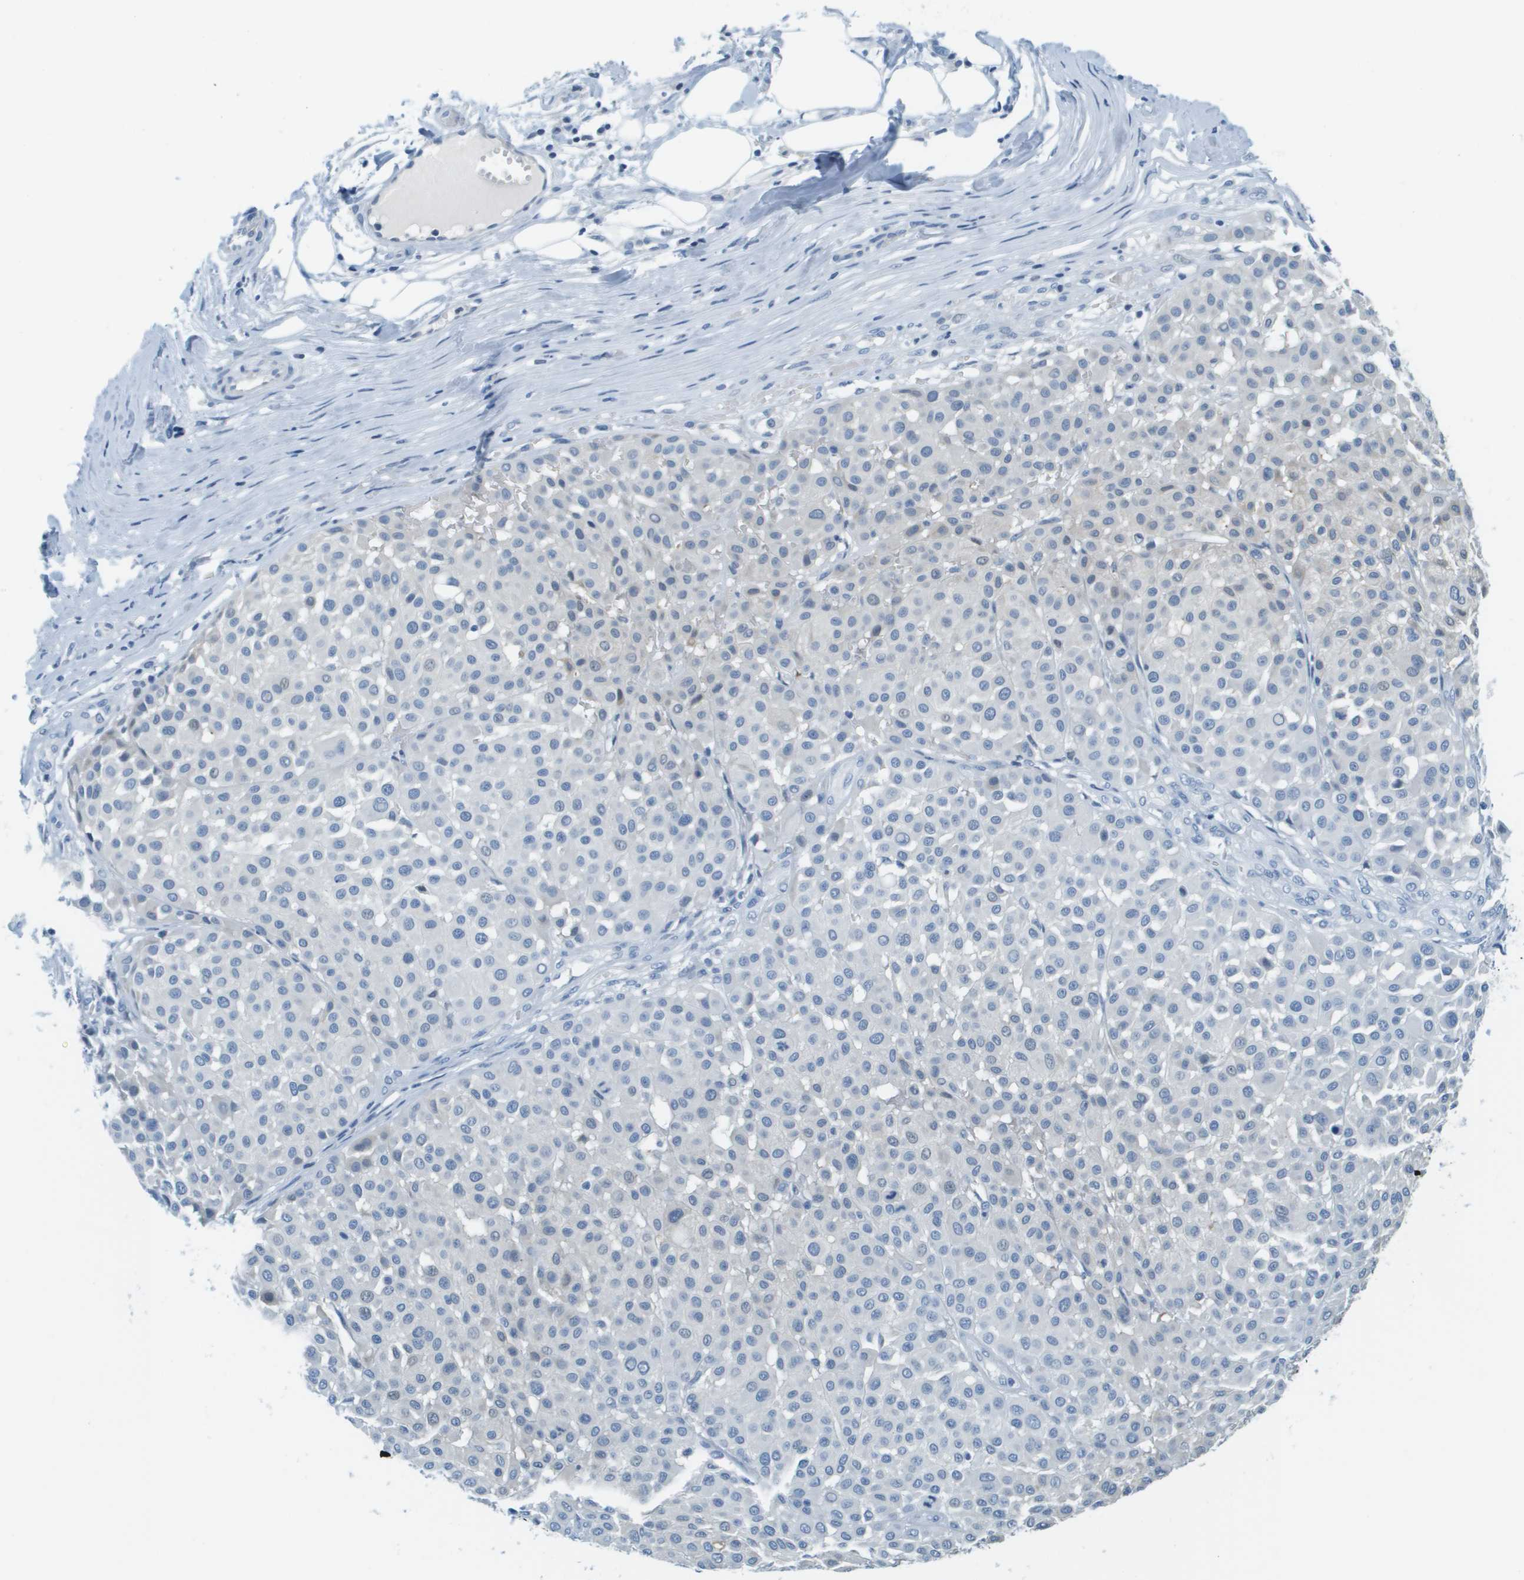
{"staining": {"intensity": "negative", "quantity": "none", "location": "none"}, "tissue": "melanoma", "cell_type": "Tumor cells", "image_type": "cancer", "snomed": [{"axis": "morphology", "description": "Malignant melanoma, Metastatic site"}, {"axis": "topography", "description": "Soft tissue"}], "caption": "High magnification brightfield microscopy of malignant melanoma (metastatic site) stained with DAB (3,3'-diaminobenzidine) (brown) and counterstained with hematoxylin (blue): tumor cells show no significant staining.", "gene": "CDHR2", "patient": {"sex": "male", "age": 41}}